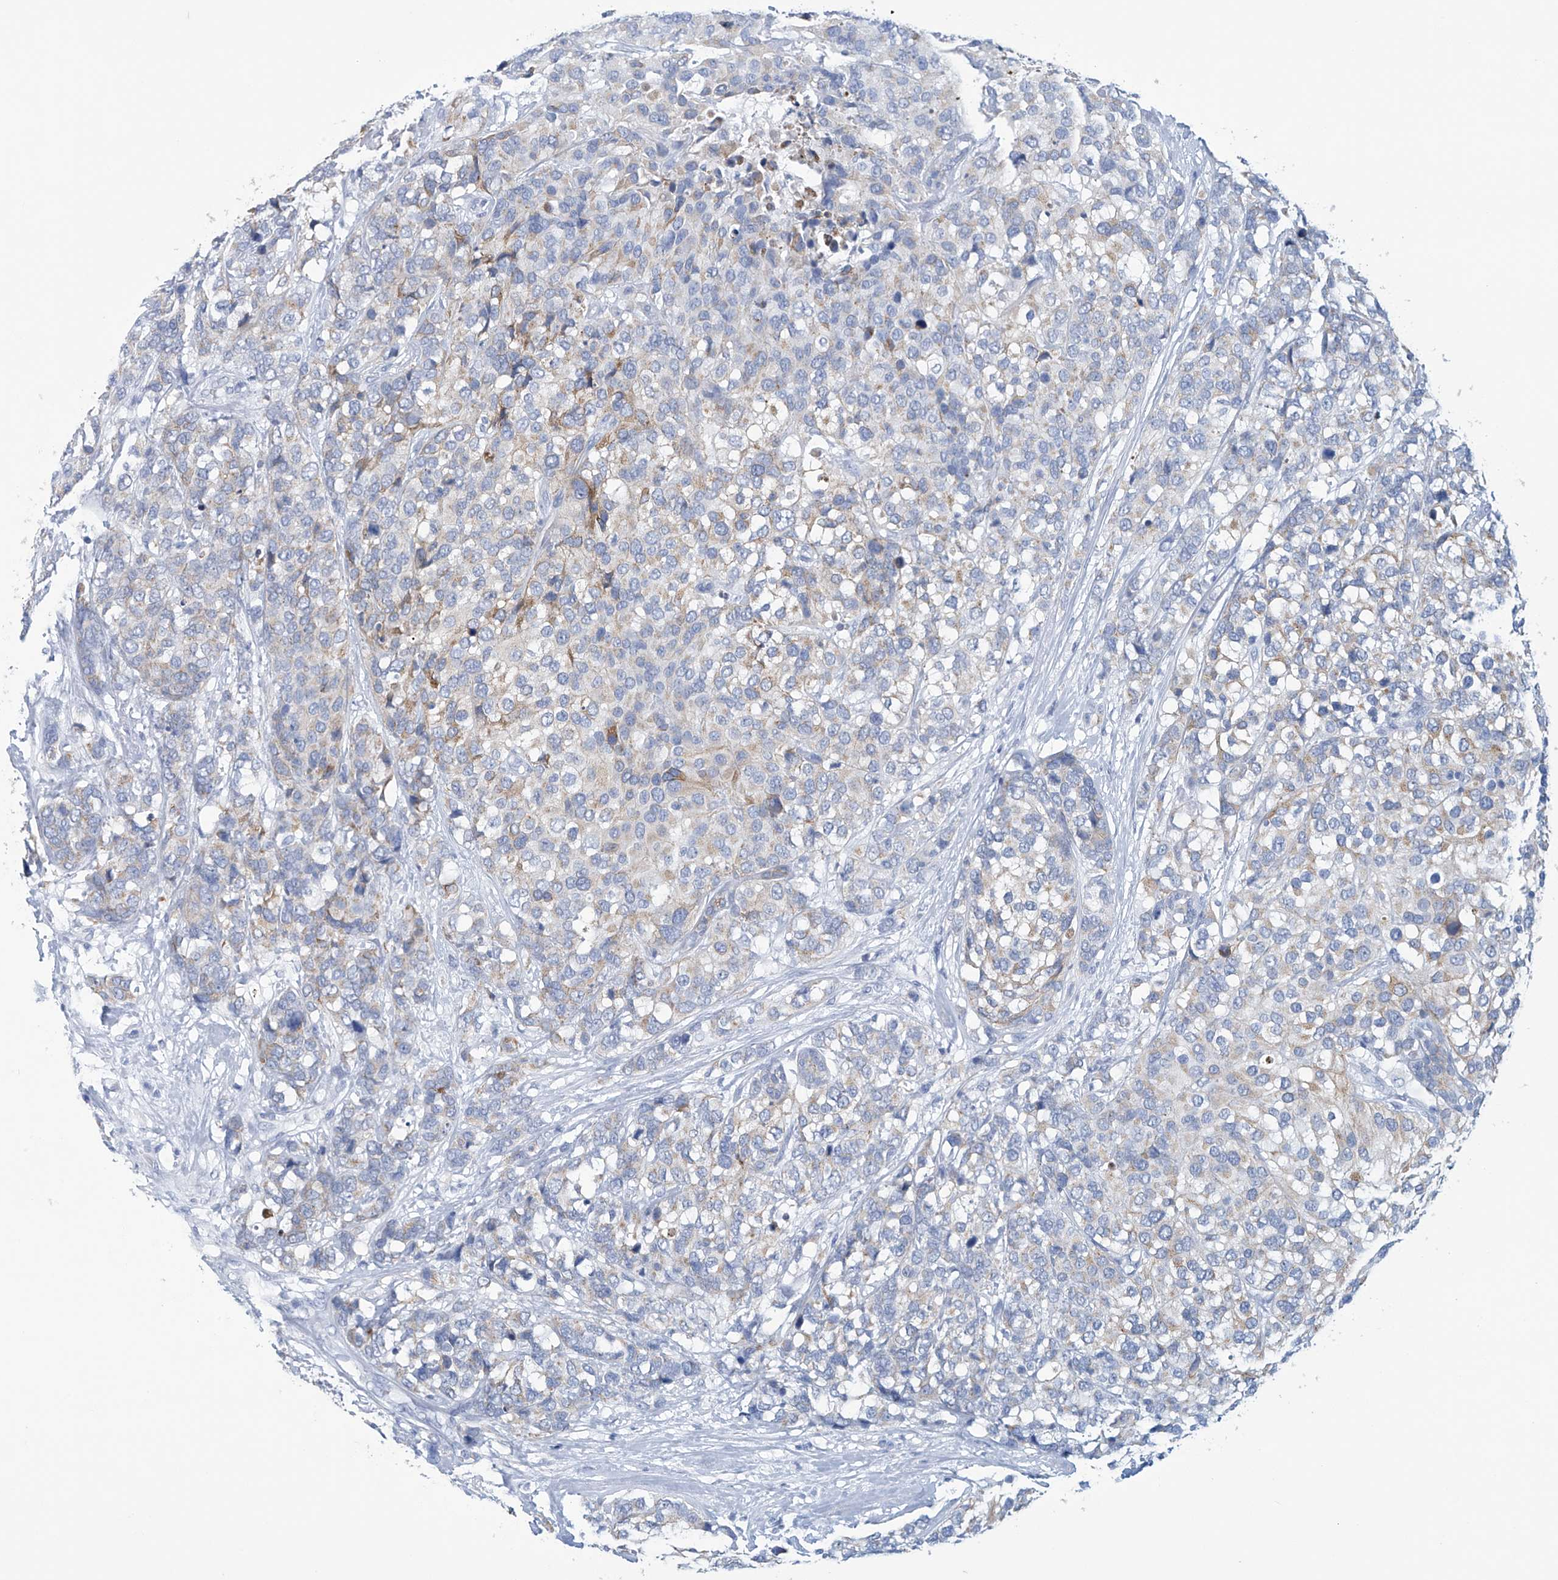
{"staining": {"intensity": "weak", "quantity": "<25%", "location": "cytoplasmic/membranous"}, "tissue": "breast cancer", "cell_type": "Tumor cells", "image_type": "cancer", "snomed": [{"axis": "morphology", "description": "Lobular carcinoma"}, {"axis": "topography", "description": "Breast"}], "caption": "Image shows no protein expression in tumor cells of breast cancer tissue.", "gene": "DSP", "patient": {"sex": "female", "age": 59}}